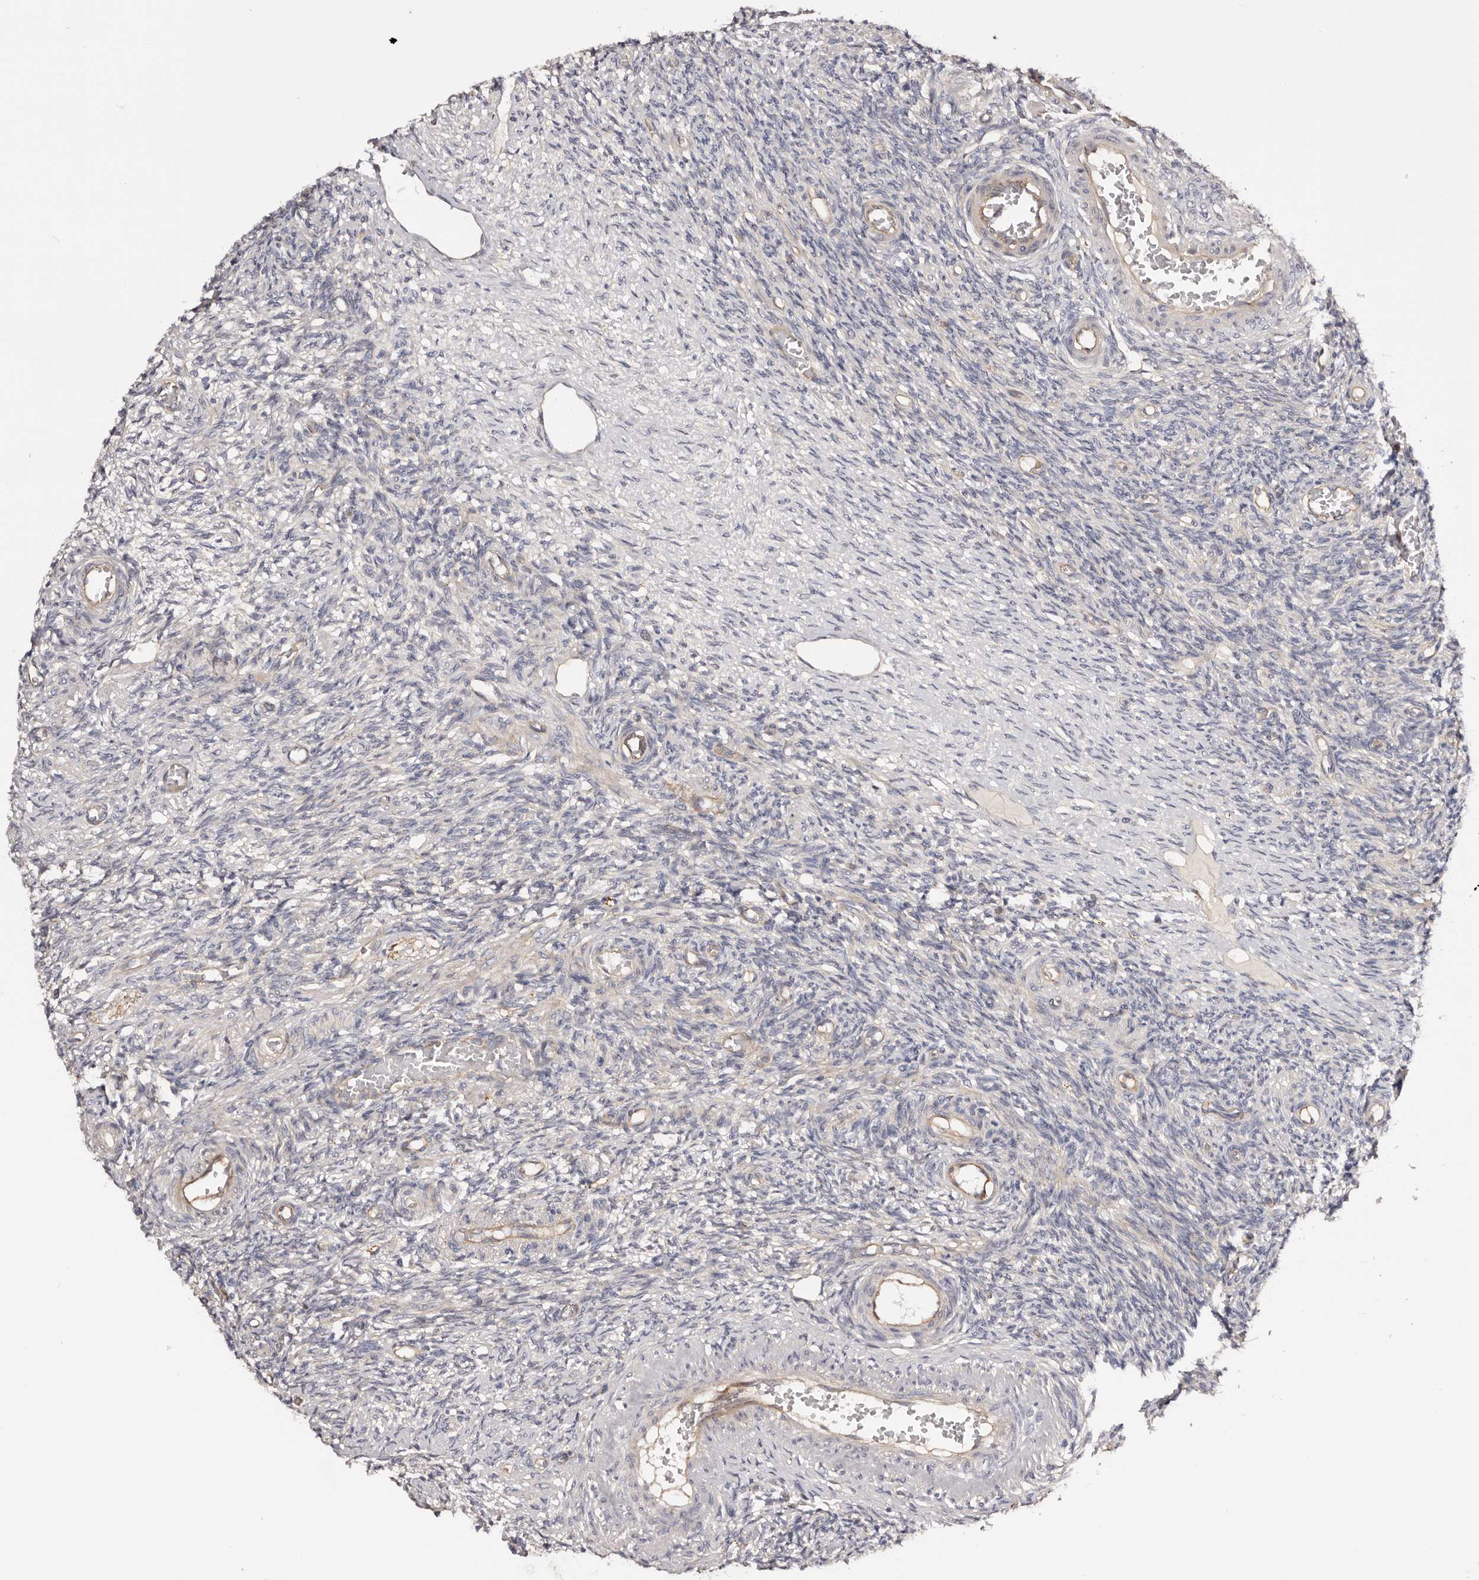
{"staining": {"intensity": "negative", "quantity": "none", "location": "none"}, "tissue": "ovary", "cell_type": "Ovarian stroma cells", "image_type": "normal", "snomed": [{"axis": "morphology", "description": "Normal tissue, NOS"}, {"axis": "topography", "description": "Ovary"}], "caption": "Histopathology image shows no protein expression in ovarian stroma cells of normal ovary. The staining is performed using DAB brown chromogen with nuclei counter-stained in using hematoxylin.", "gene": "DMRT2", "patient": {"sex": "female", "age": 27}}